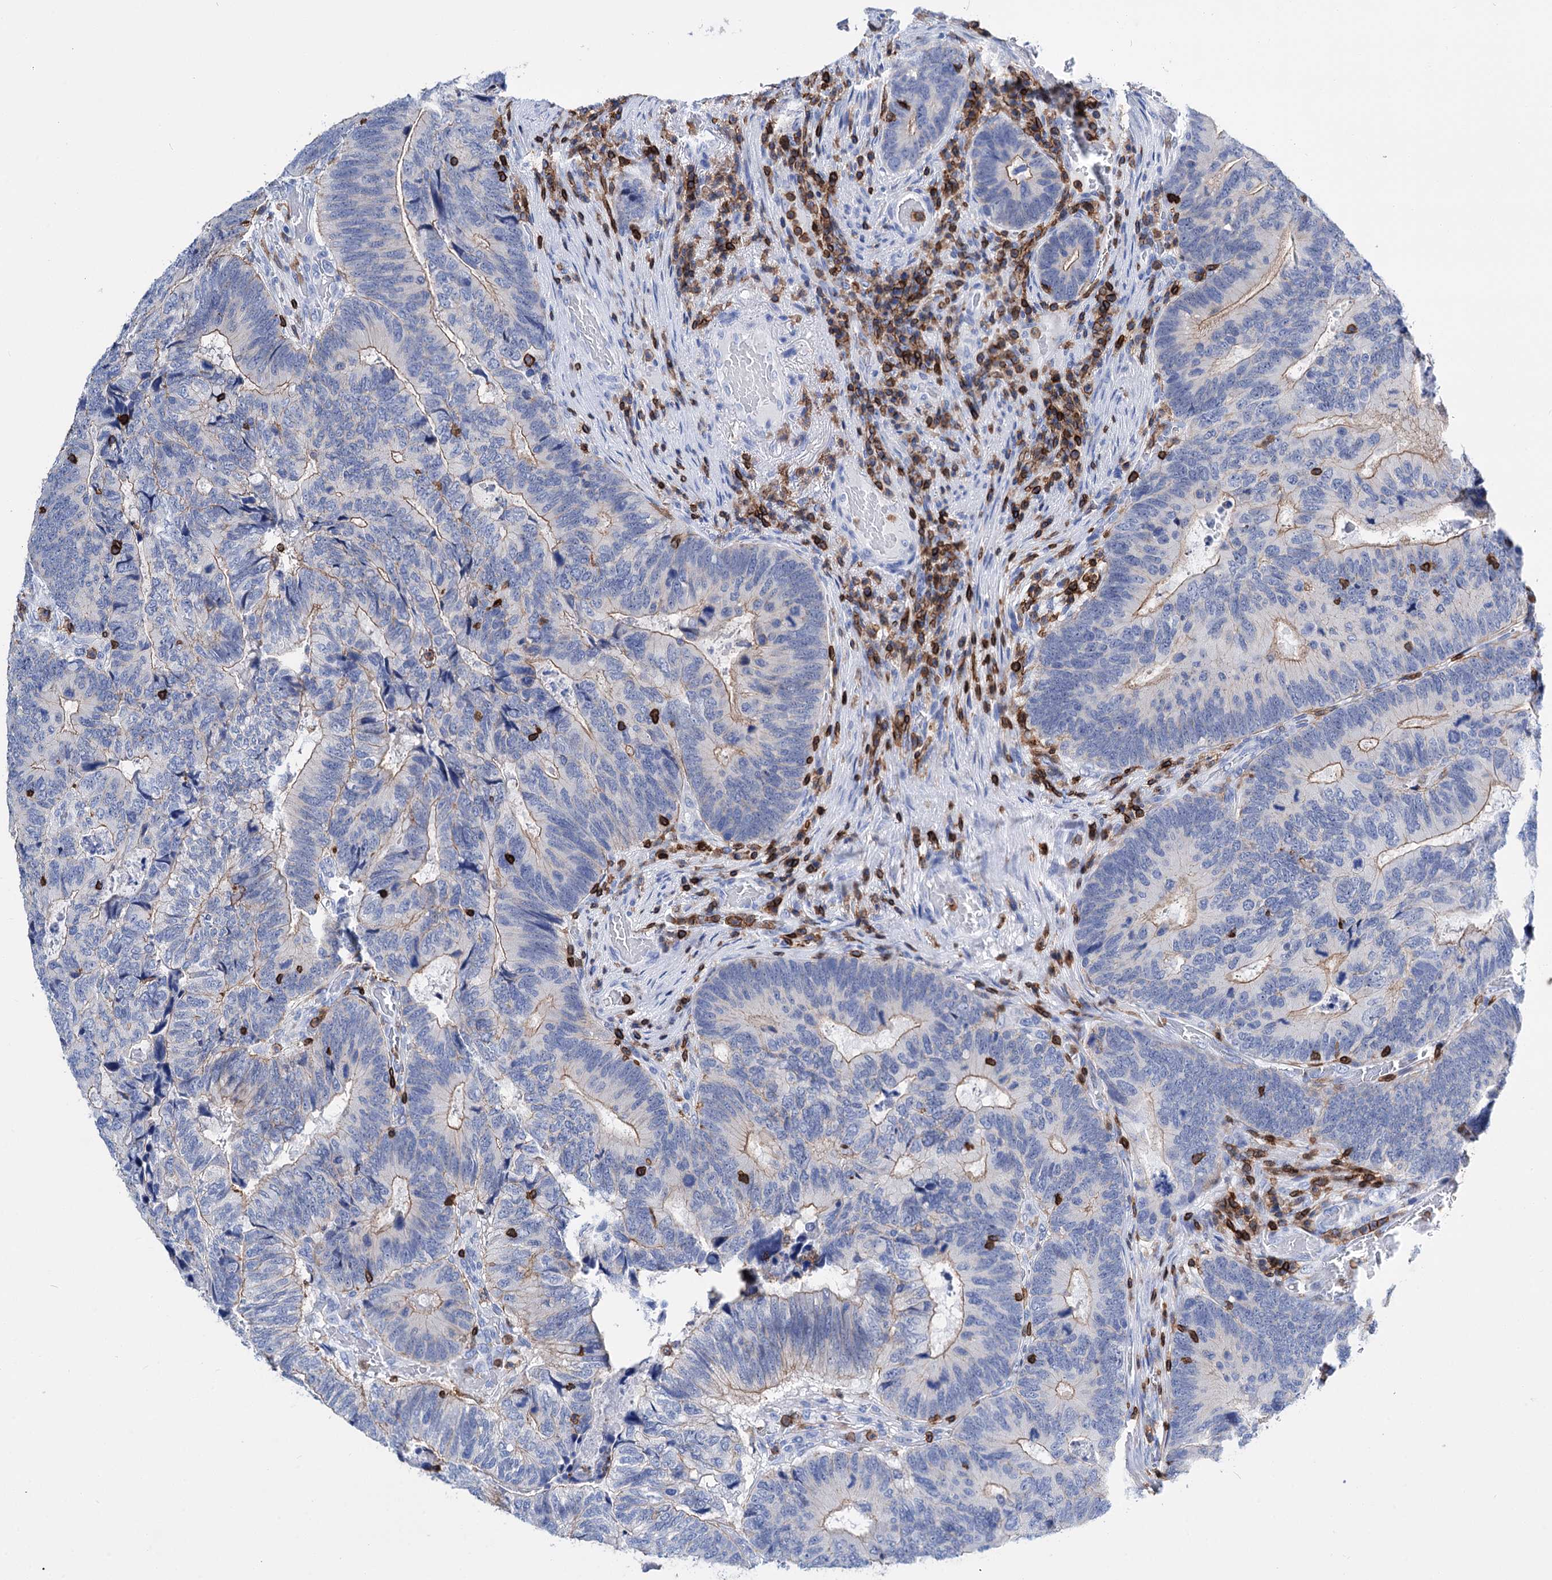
{"staining": {"intensity": "weak", "quantity": "25%-75%", "location": "cytoplasmic/membranous"}, "tissue": "colorectal cancer", "cell_type": "Tumor cells", "image_type": "cancer", "snomed": [{"axis": "morphology", "description": "Adenocarcinoma, NOS"}, {"axis": "topography", "description": "Colon"}], "caption": "Human colorectal adenocarcinoma stained for a protein (brown) shows weak cytoplasmic/membranous positive expression in approximately 25%-75% of tumor cells.", "gene": "DEF6", "patient": {"sex": "female", "age": 67}}